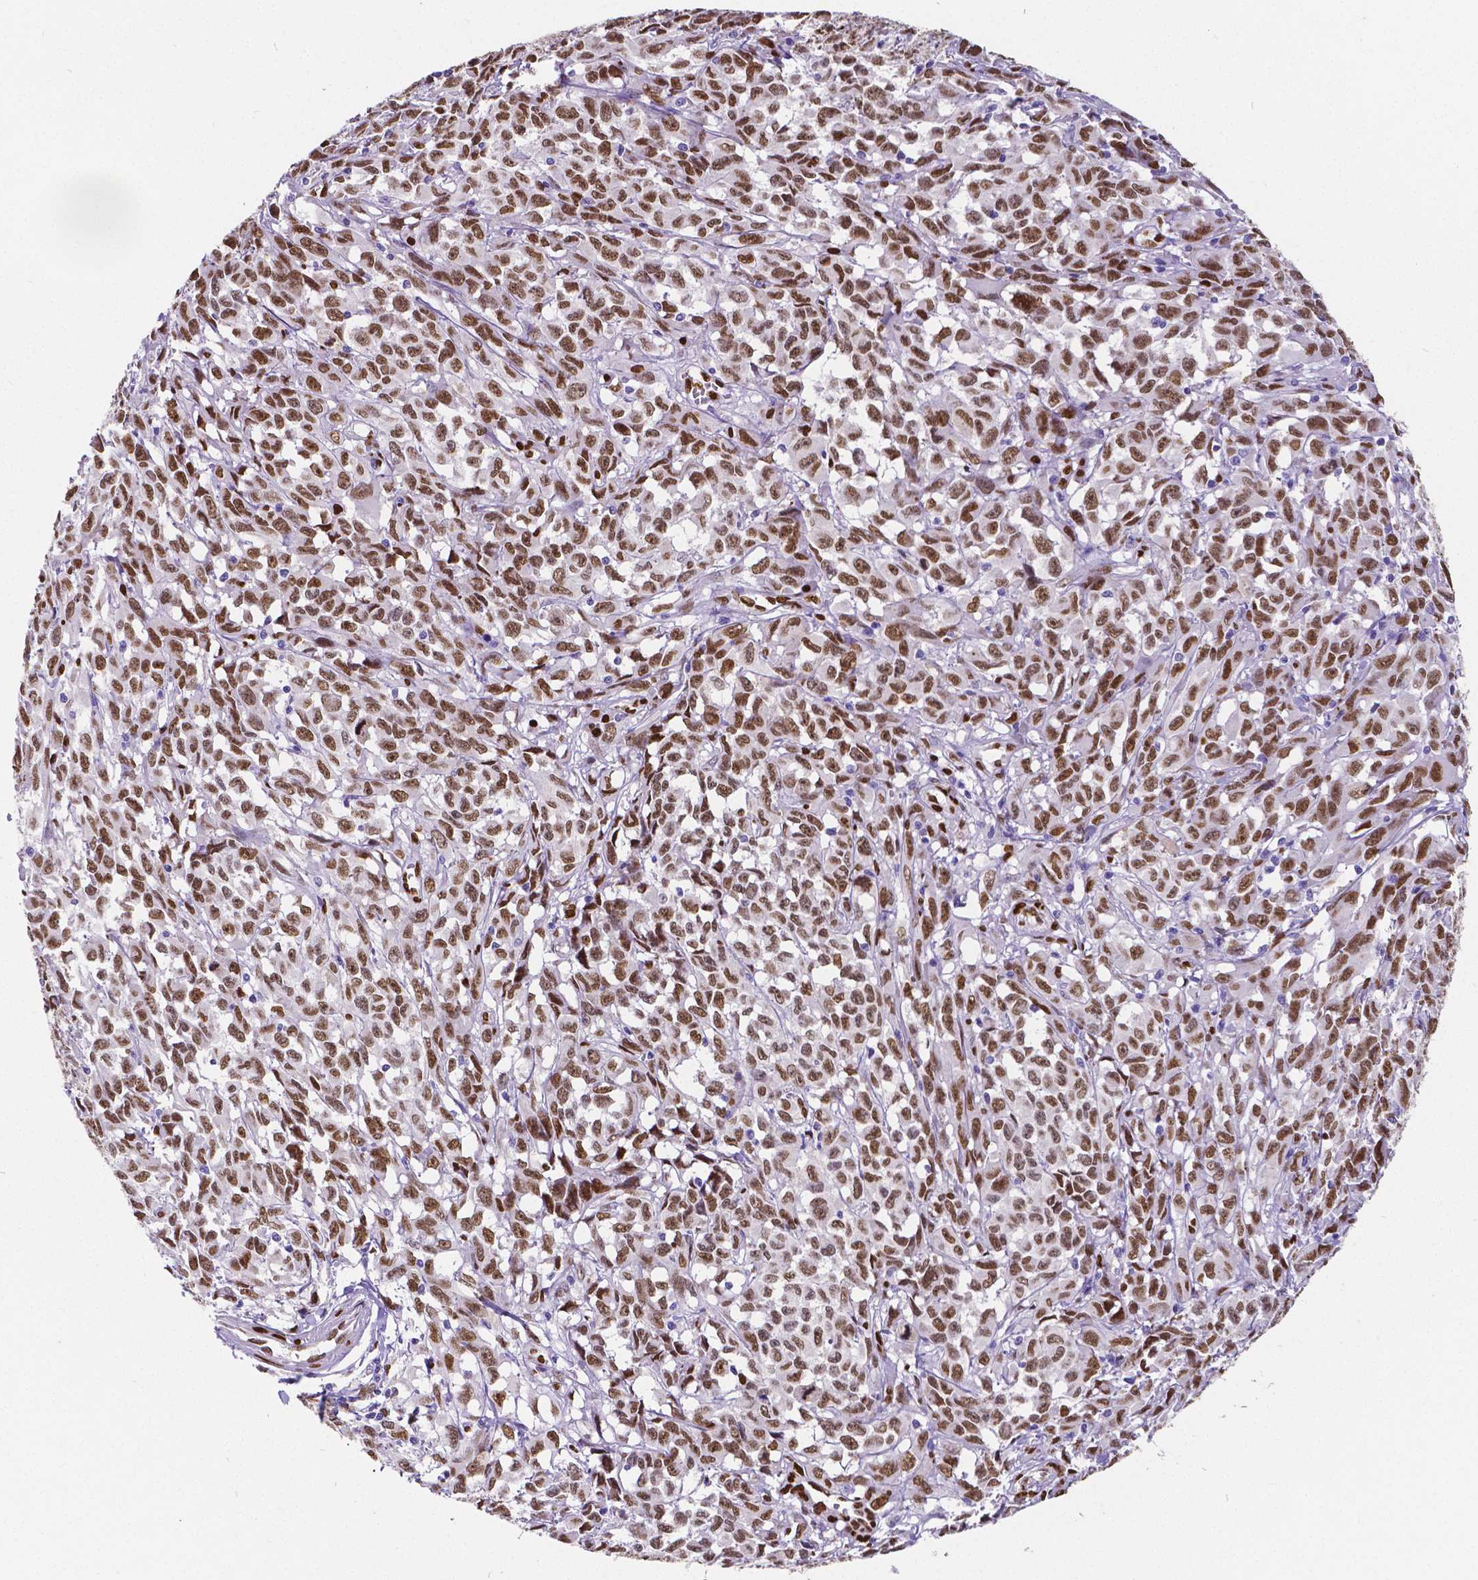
{"staining": {"intensity": "strong", "quantity": ">75%", "location": "nuclear"}, "tissue": "melanoma", "cell_type": "Tumor cells", "image_type": "cancer", "snomed": [{"axis": "morphology", "description": "Malignant melanoma, NOS"}, {"axis": "topography", "description": "Vulva, labia, clitoris and Bartholin´s gland, NO"}], "caption": "IHC (DAB) staining of human melanoma reveals strong nuclear protein expression in about >75% of tumor cells.", "gene": "MEF2C", "patient": {"sex": "female", "age": 75}}